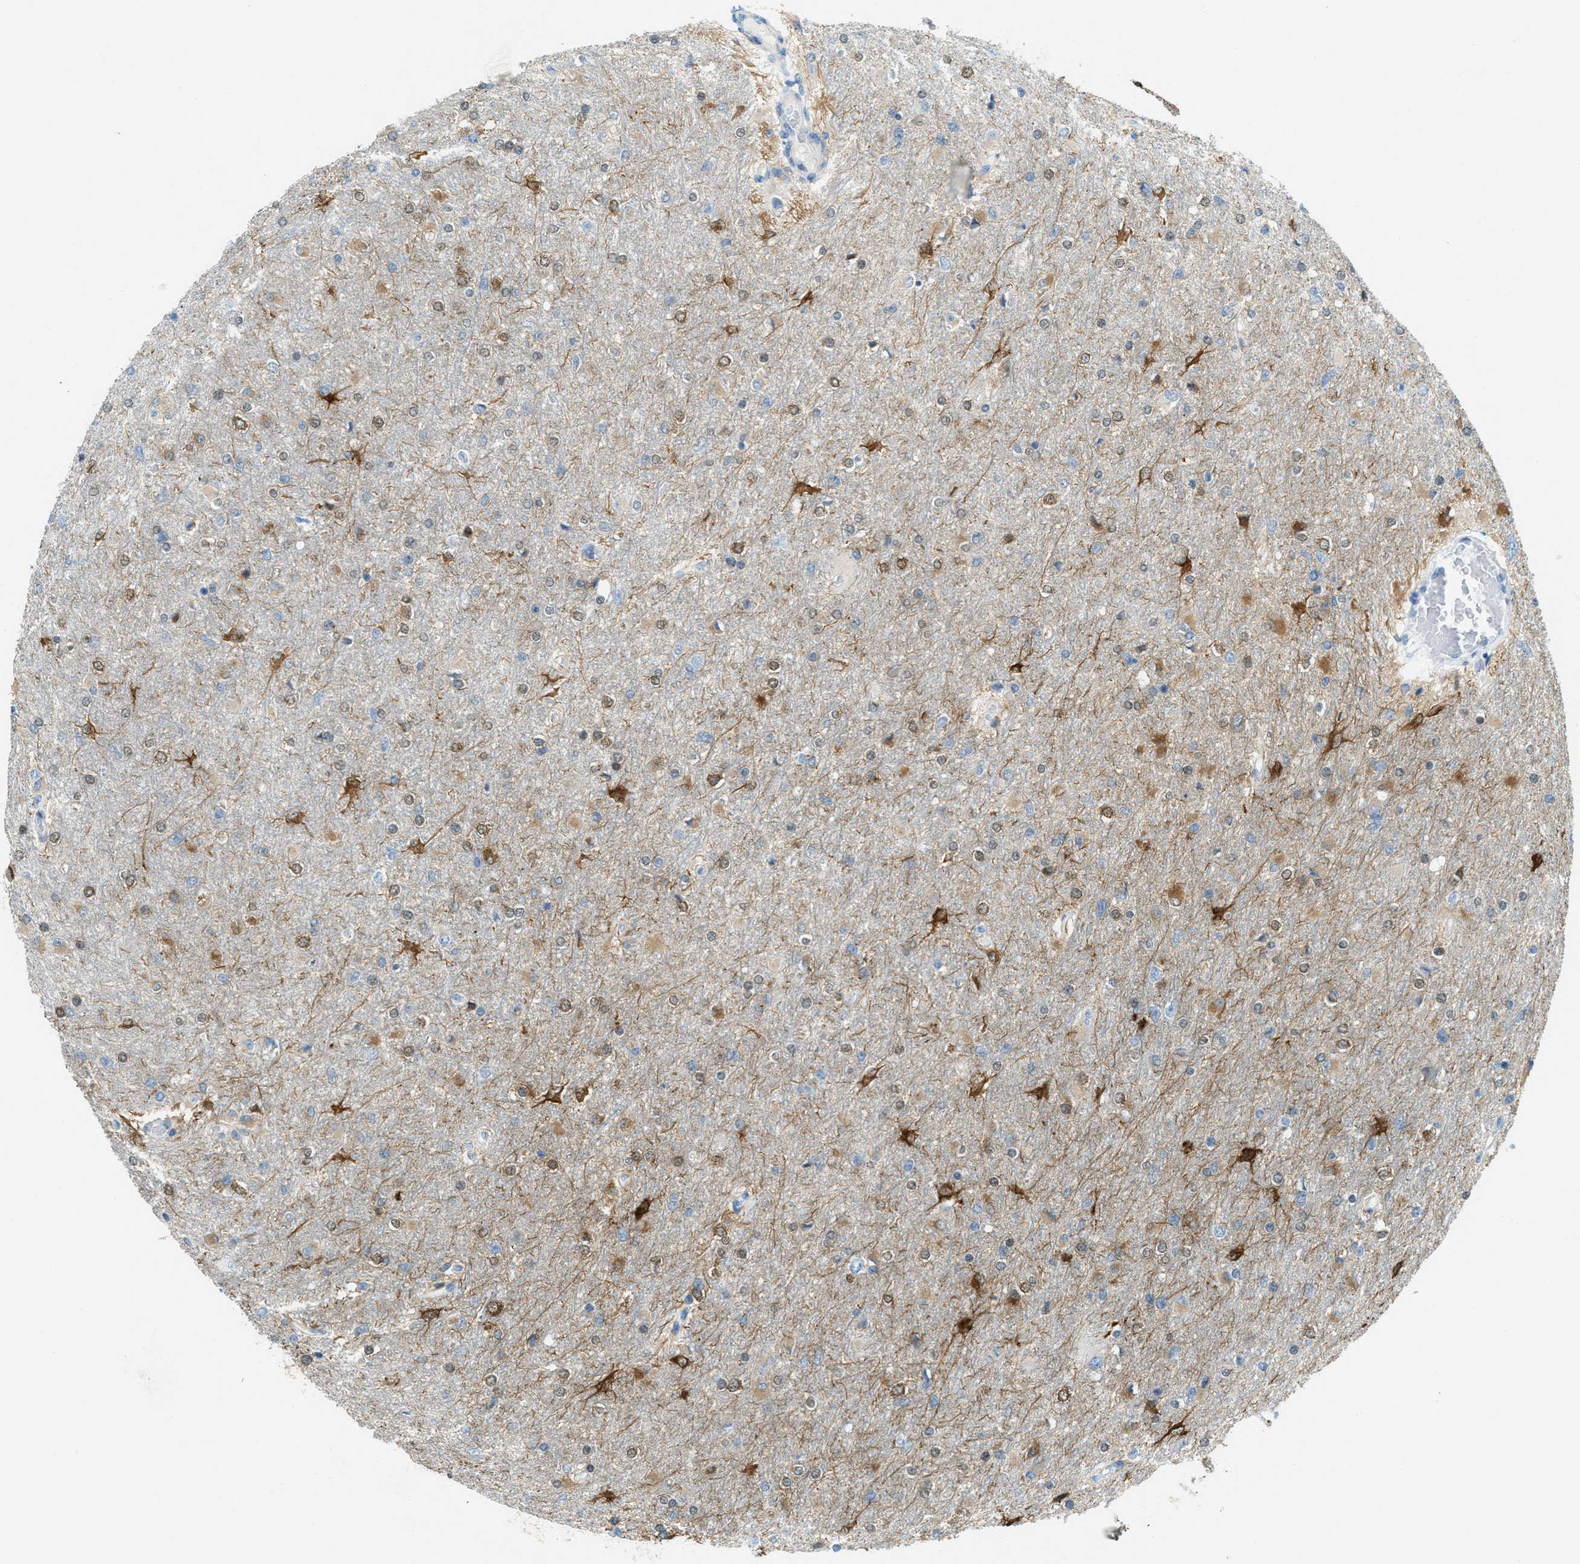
{"staining": {"intensity": "moderate", "quantity": "25%-75%", "location": "cytoplasmic/membranous"}, "tissue": "glioma", "cell_type": "Tumor cells", "image_type": "cancer", "snomed": [{"axis": "morphology", "description": "Glioma, malignant, High grade"}, {"axis": "topography", "description": "Cerebral cortex"}], "caption": "Tumor cells reveal moderate cytoplasmic/membranous expression in approximately 25%-75% of cells in high-grade glioma (malignant).", "gene": "MATCAP2", "patient": {"sex": "female", "age": 36}}